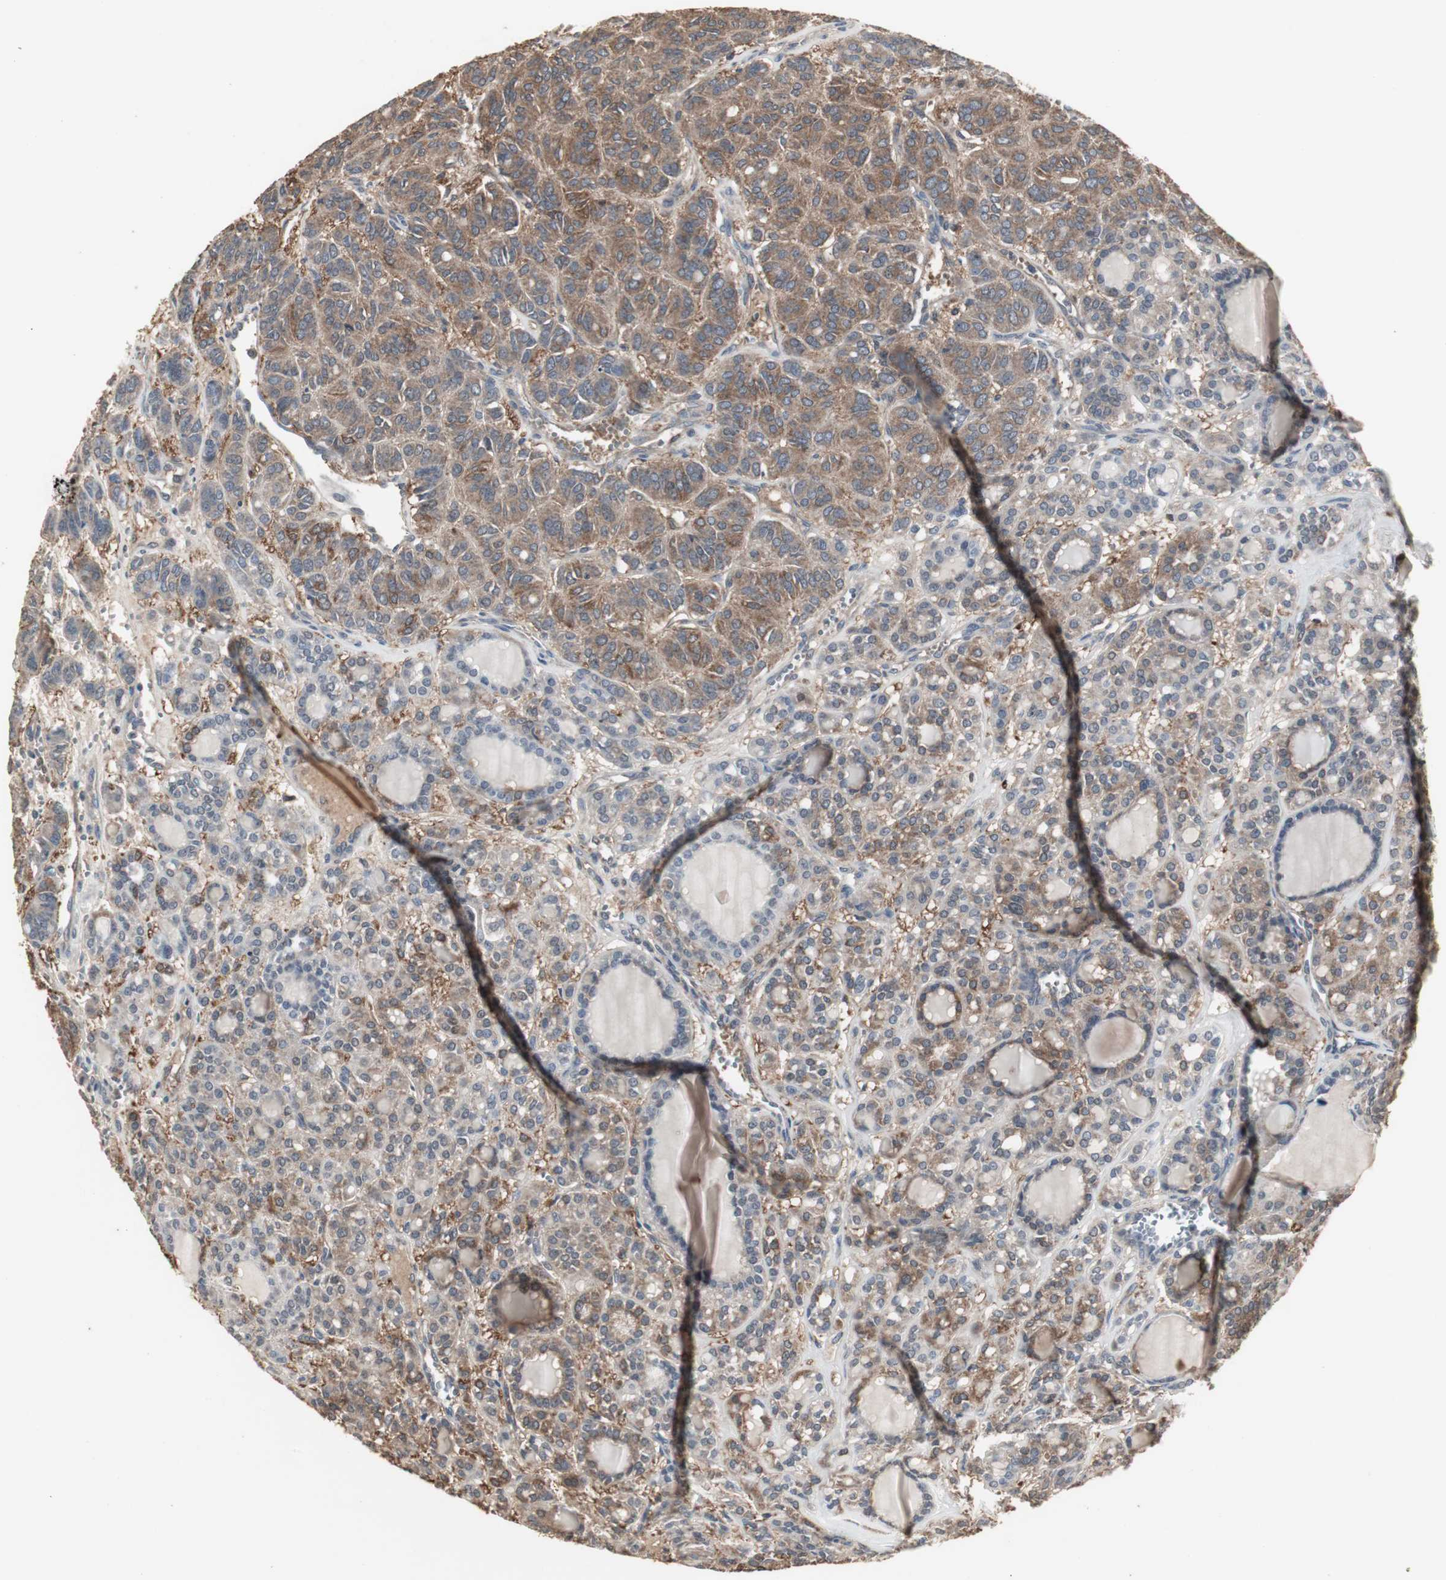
{"staining": {"intensity": "moderate", "quantity": ">75%", "location": "cytoplasmic/membranous"}, "tissue": "thyroid cancer", "cell_type": "Tumor cells", "image_type": "cancer", "snomed": [{"axis": "morphology", "description": "Follicular adenoma carcinoma, NOS"}, {"axis": "topography", "description": "Thyroid gland"}], "caption": "DAB immunohistochemical staining of human follicular adenoma carcinoma (thyroid) demonstrates moderate cytoplasmic/membranous protein positivity in about >75% of tumor cells. The staining was performed using DAB (3,3'-diaminobenzidine), with brown indicating positive protein expression. Nuclei are stained blue with hematoxylin.", "gene": "HPRT1", "patient": {"sex": "female", "age": 71}}